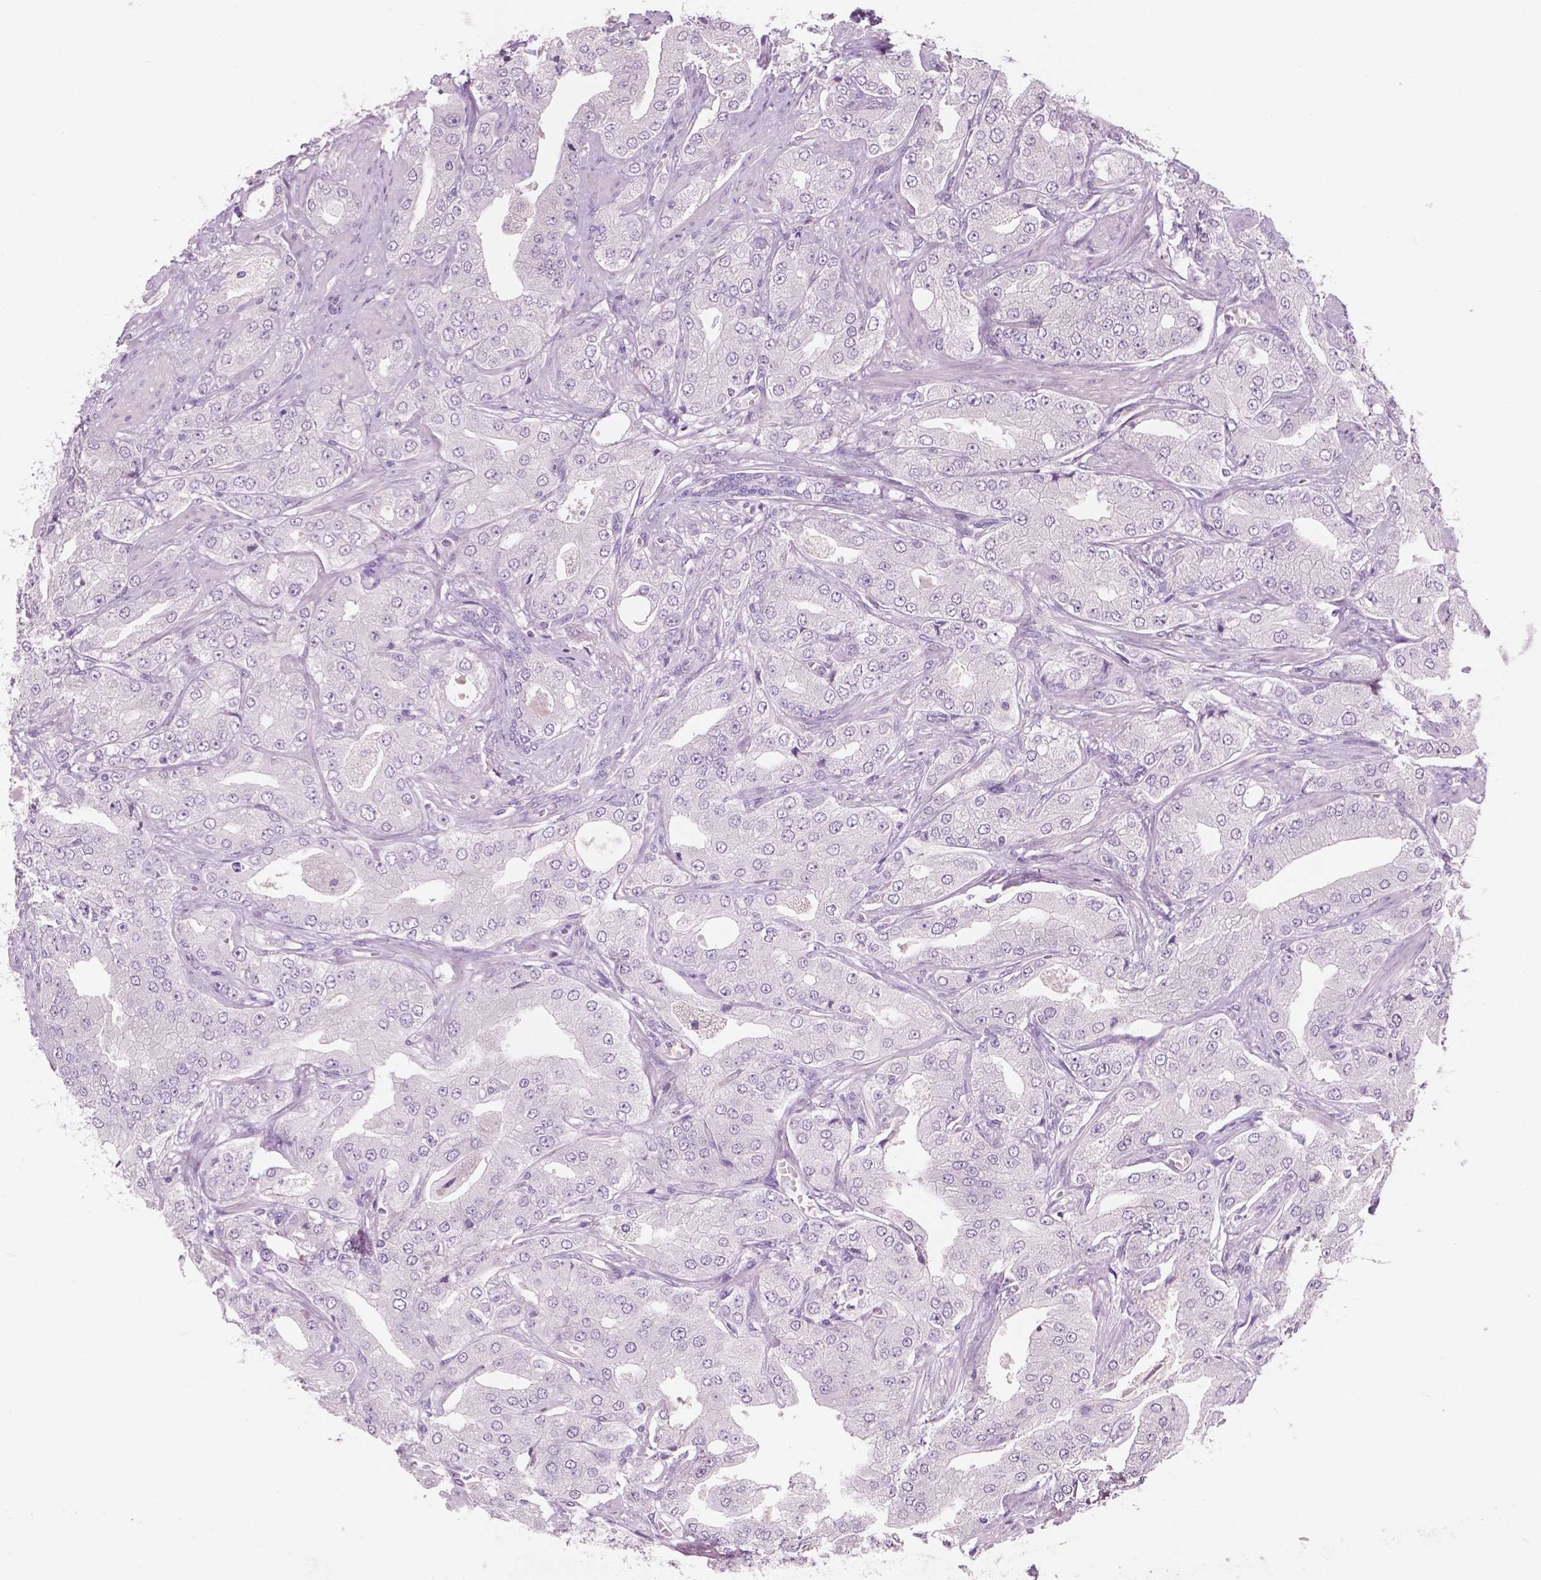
{"staining": {"intensity": "negative", "quantity": "none", "location": "none"}, "tissue": "prostate cancer", "cell_type": "Tumor cells", "image_type": "cancer", "snomed": [{"axis": "morphology", "description": "Adenocarcinoma, Low grade"}, {"axis": "topography", "description": "Prostate"}], "caption": "Micrograph shows no significant protein expression in tumor cells of prostate cancer (adenocarcinoma (low-grade)). (Immunohistochemistry (ihc), brightfield microscopy, high magnification).", "gene": "AWAT1", "patient": {"sex": "male", "age": 60}}